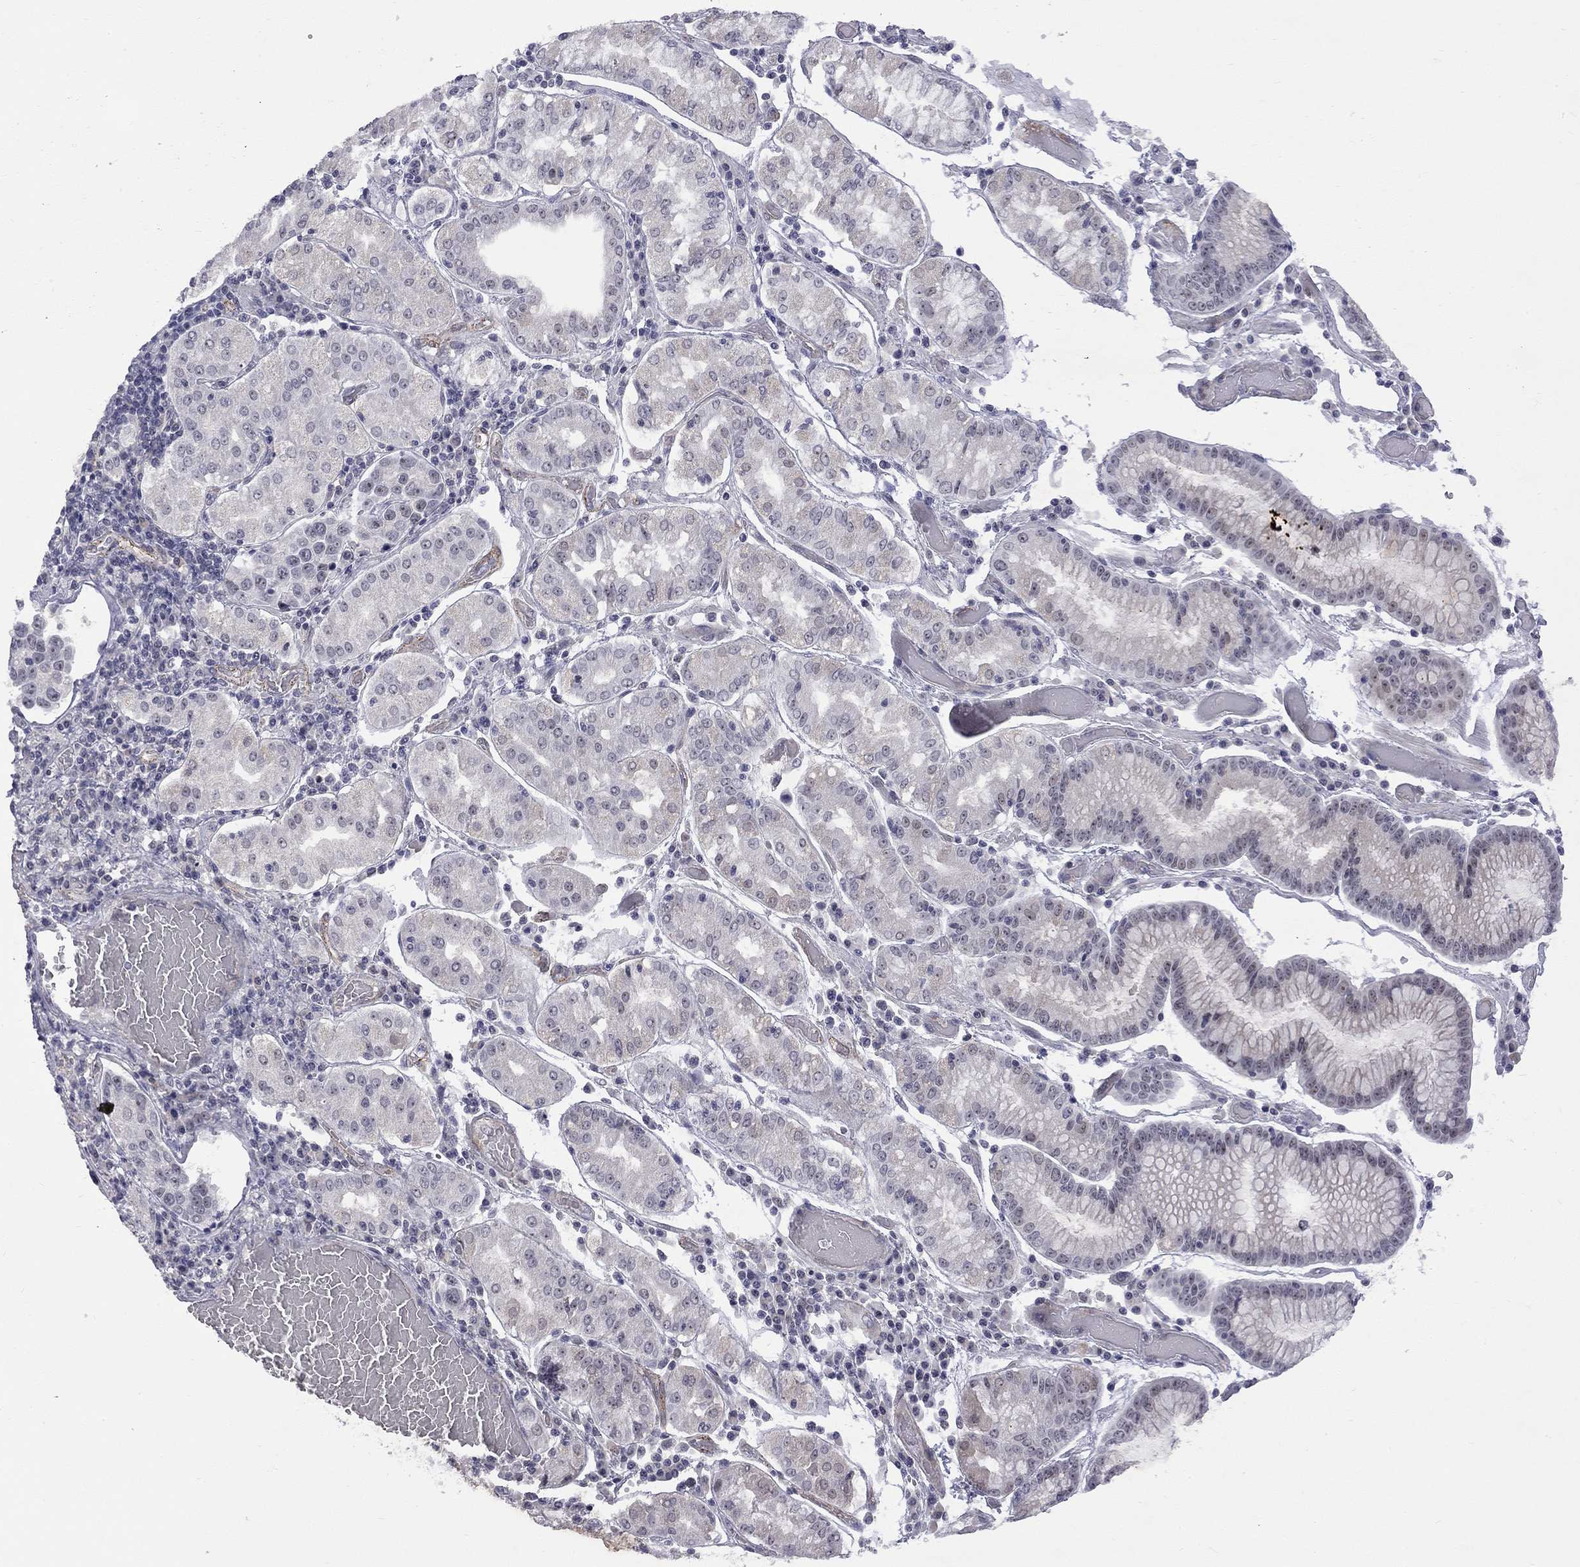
{"staining": {"intensity": "negative", "quantity": "none", "location": "none"}, "tissue": "stomach cancer", "cell_type": "Tumor cells", "image_type": "cancer", "snomed": [{"axis": "morphology", "description": "Adenocarcinoma, NOS"}, {"axis": "topography", "description": "Stomach"}], "caption": "Protein analysis of stomach adenocarcinoma reveals no significant positivity in tumor cells.", "gene": "GSG1L", "patient": {"sex": "male", "age": 93}}